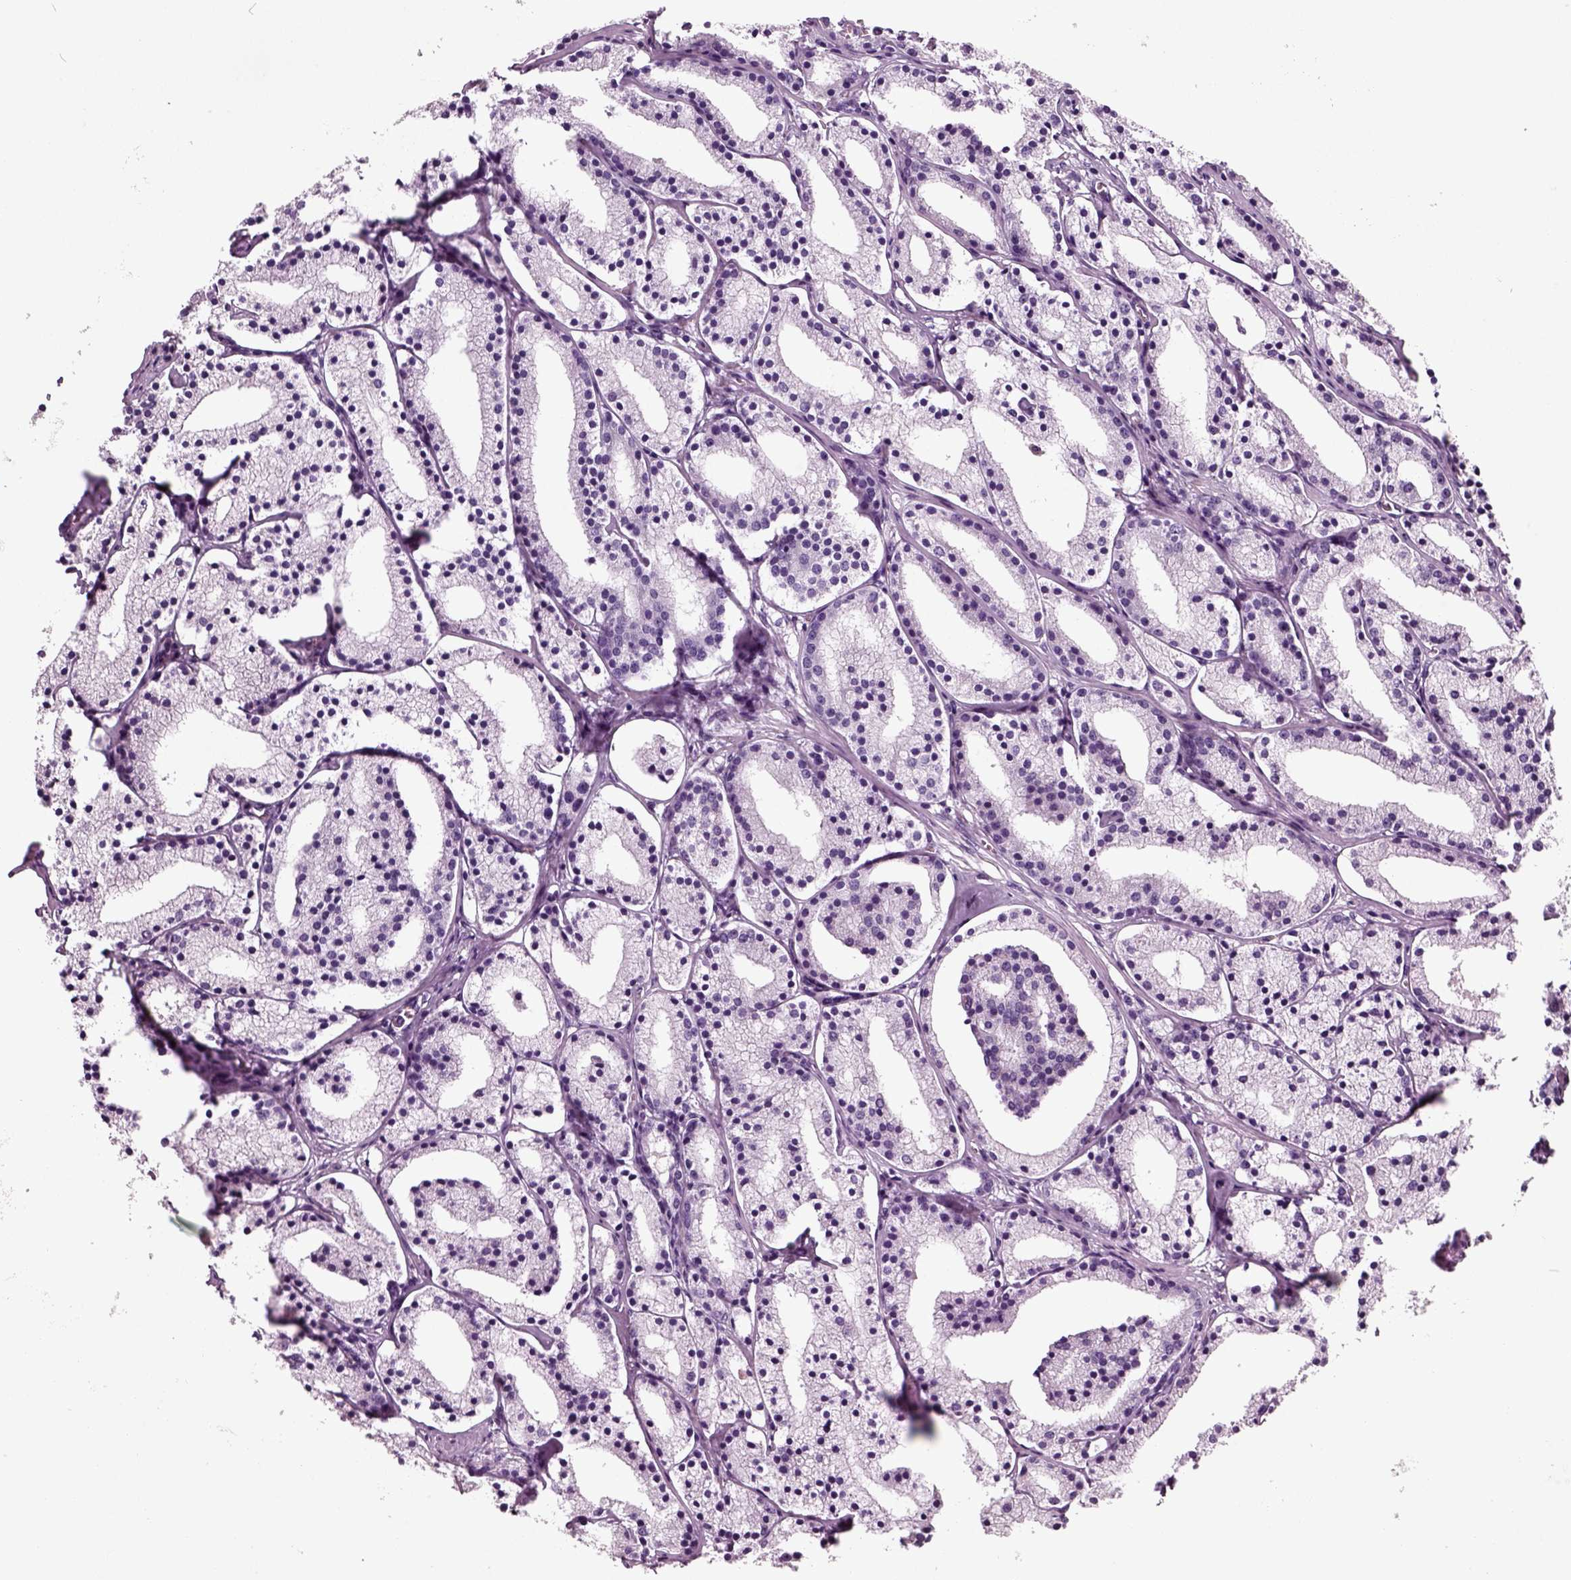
{"staining": {"intensity": "negative", "quantity": "none", "location": "none"}, "tissue": "prostate cancer", "cell_type": "Tumor cells", "image_type": "cancer", "snomed": [{"axis": "morphology", "description": "Adenocarcinoma, NOS"}, {"axis": "topography", "description": "Prostate"}], "caption": "Tumor cells show no significant protein expression in prostate adenocarcinoma. The staining is performed using DAB brown chromogen with nuclei counter-stained in using hematoxylin.", "gene": "CRABP1", "patient": {"sex": "male", "age": 69}}